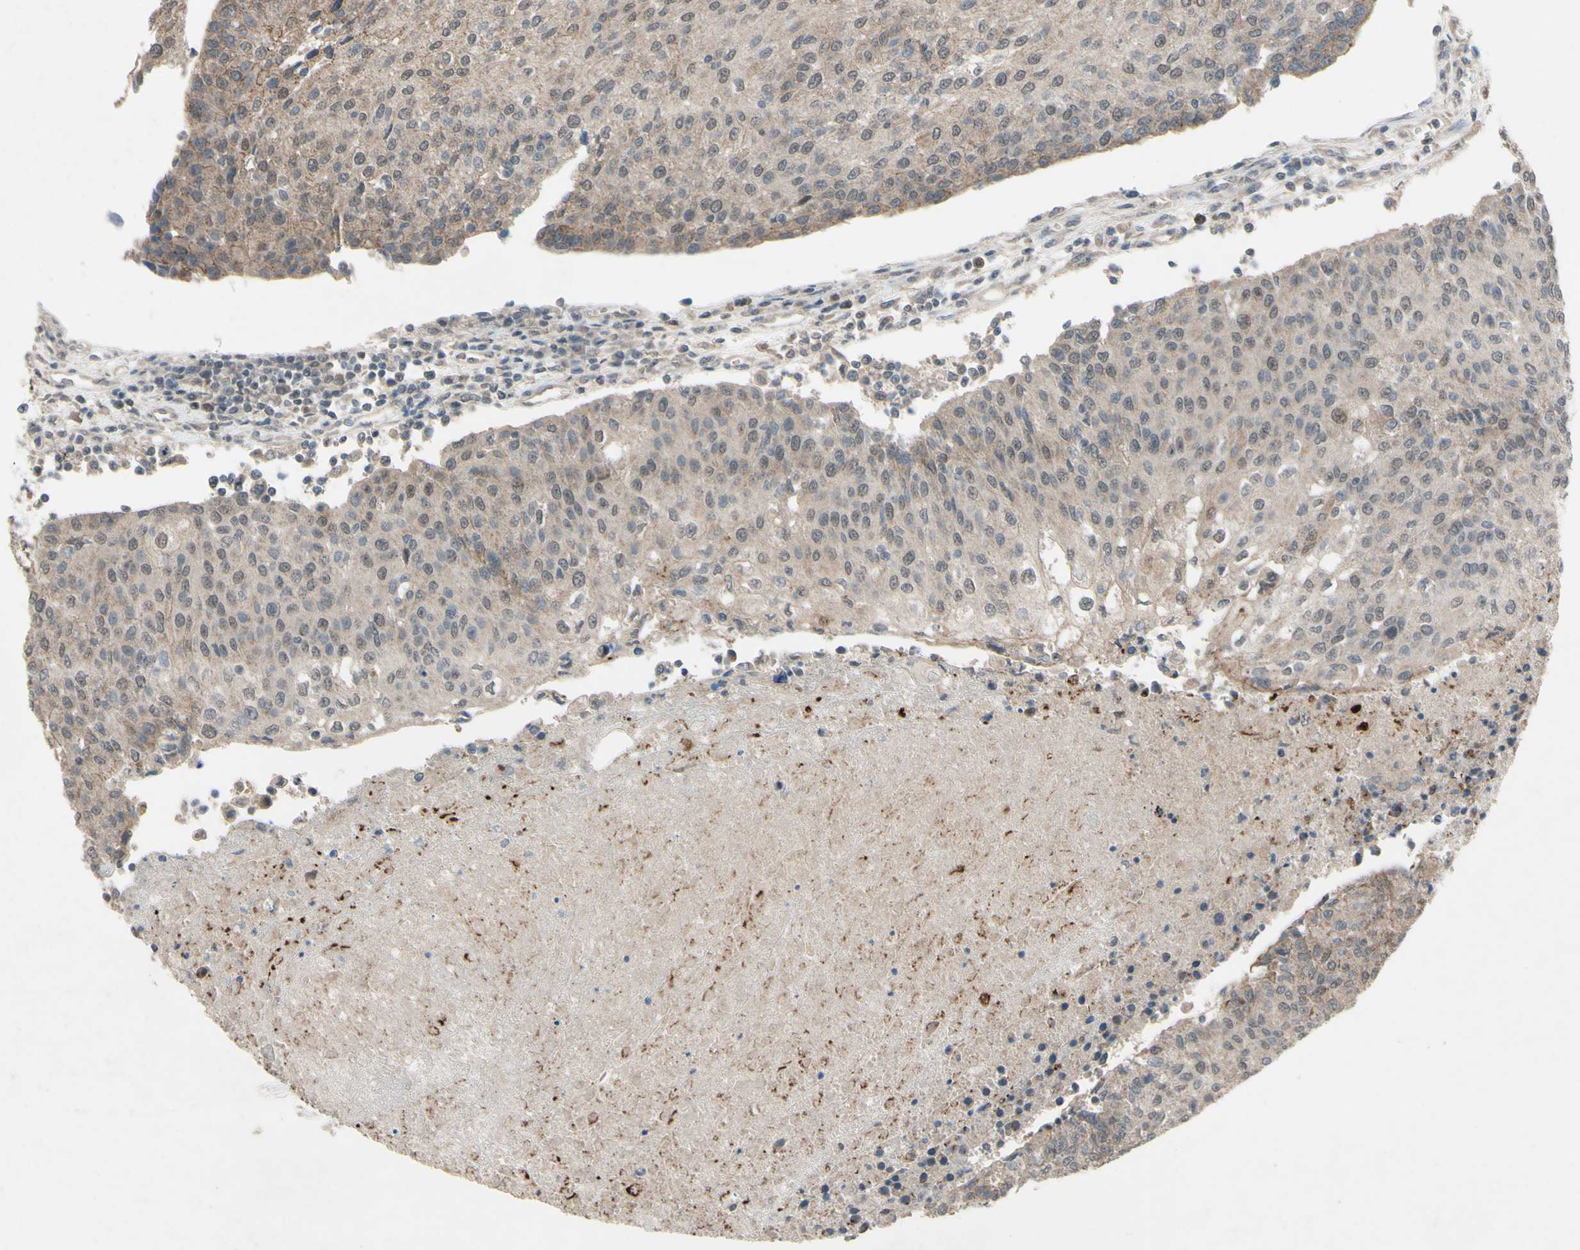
{"staining": {"intensity": "moderate", "quantity": ">75%", "location": "cytoplasmic/membranous"}, "tissue": "urothelial cancer", "cell_type": "Tumor cells", "image_type": "cancer", "snomed": [{"axis": "morphology", "description": "Urothelial carcinoma, High grade"}, {"axis": "topography", "description": "Urinary bladder"}], "caption": "Protein expression analysis of urothelial cancer demonstrates moderate cytoplasmic/membranous expression in approximately >75% of tumor cells.", "gene": "CDCP1", "patient": {"sex": "female", "age": 85}}